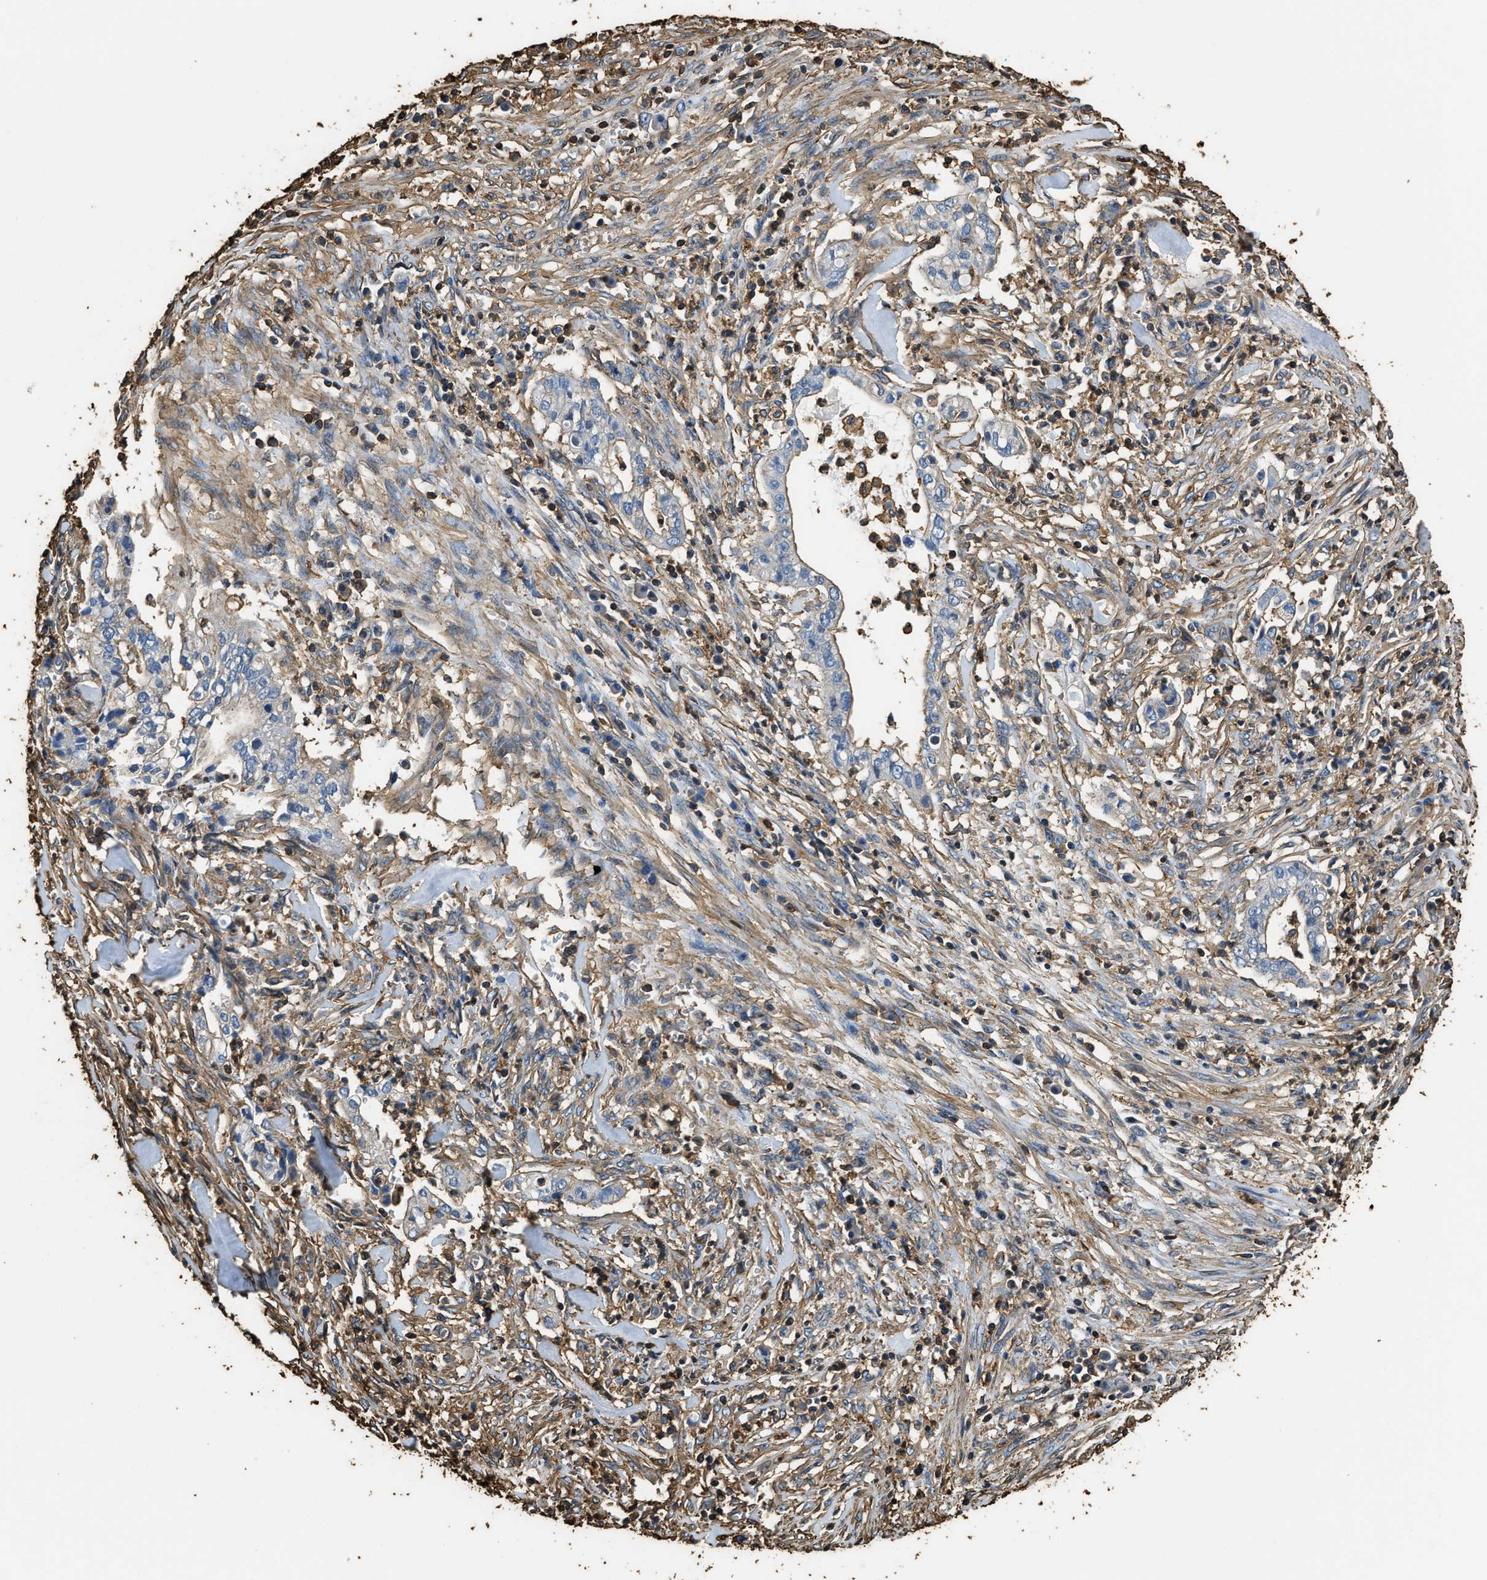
{"staining": {"intensity": "moderate", "quantity": "<25%", "location": "cytoplasmic/membranous"}, "tissue": "cervical cancer", "cell_type": "Tumor cells", "image_type": "cancer", "snomed": [{"axis": "morphology", "description": "Adenocarcinoma, NOS"}, {"axis": "topography", "description": "Cervix"}], "caption": "Human cervical cancer (adenocarcinoma) stained with a brown dye exhibits moderate cytoplasmic/membranous positive expression in approximately <25% of tumor cells.", "gene": "ACCS", "patient": {"sex": "female", "age": 44}}